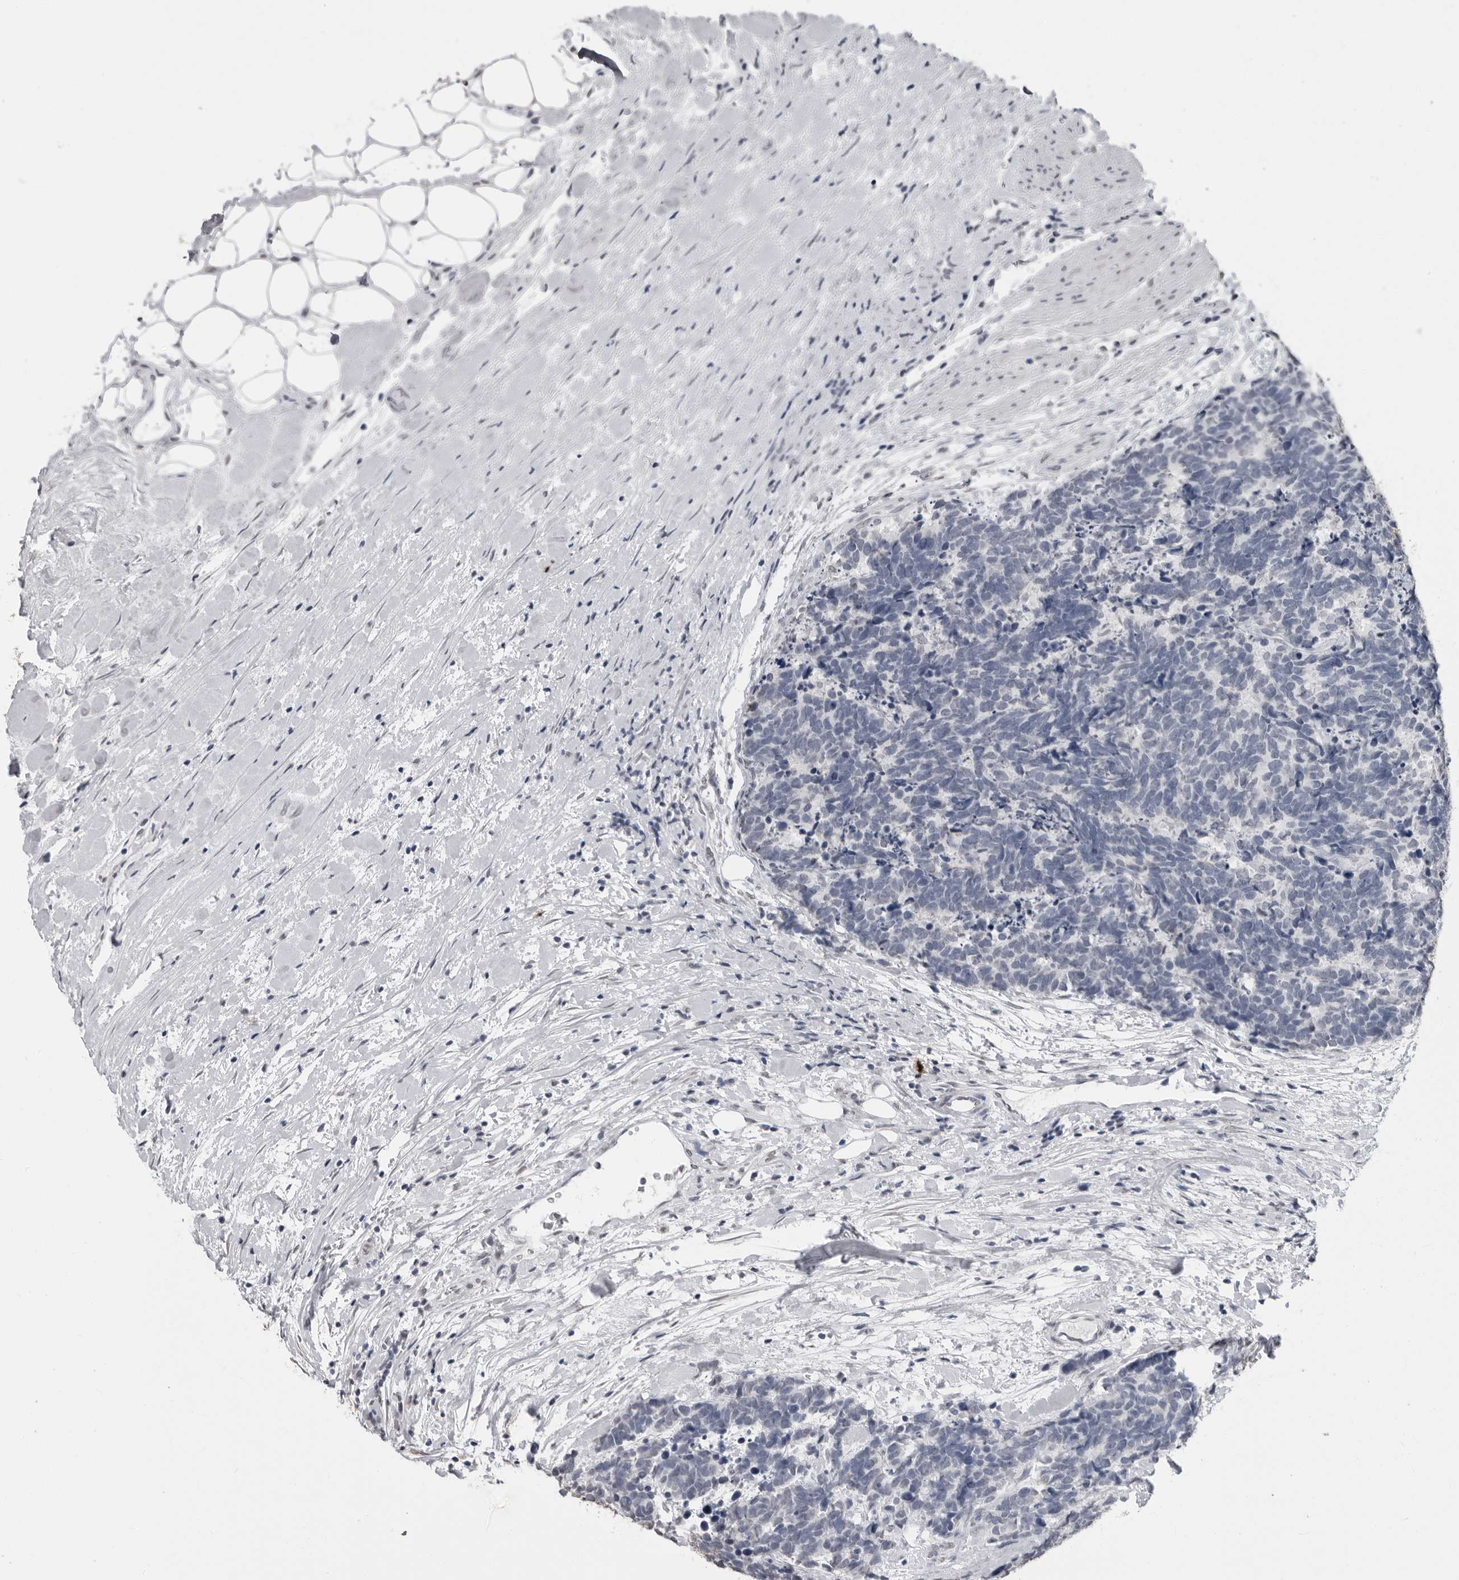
{"staining": {"intensity": "negative", "quantity": "none", "location": "none"}, "tissue": "carcinoid", "cell_type": "Tumor cells", "image_type": "cancer", "snomed": [{"axis": "morphology", "description": "Carcinoma, NOS"}, {"axis": "morphology", "description": "Carcinoid, malignant, NOS"}, {"axis": "topography", "description": "Urinary bladder"}], "caption": "DAB immunohistochemical staining of malignant carcinoid reveals no significant expression in tumor cells.", "gene": "HEPACAM", "patient": {"sex": "male", "age": 57}}